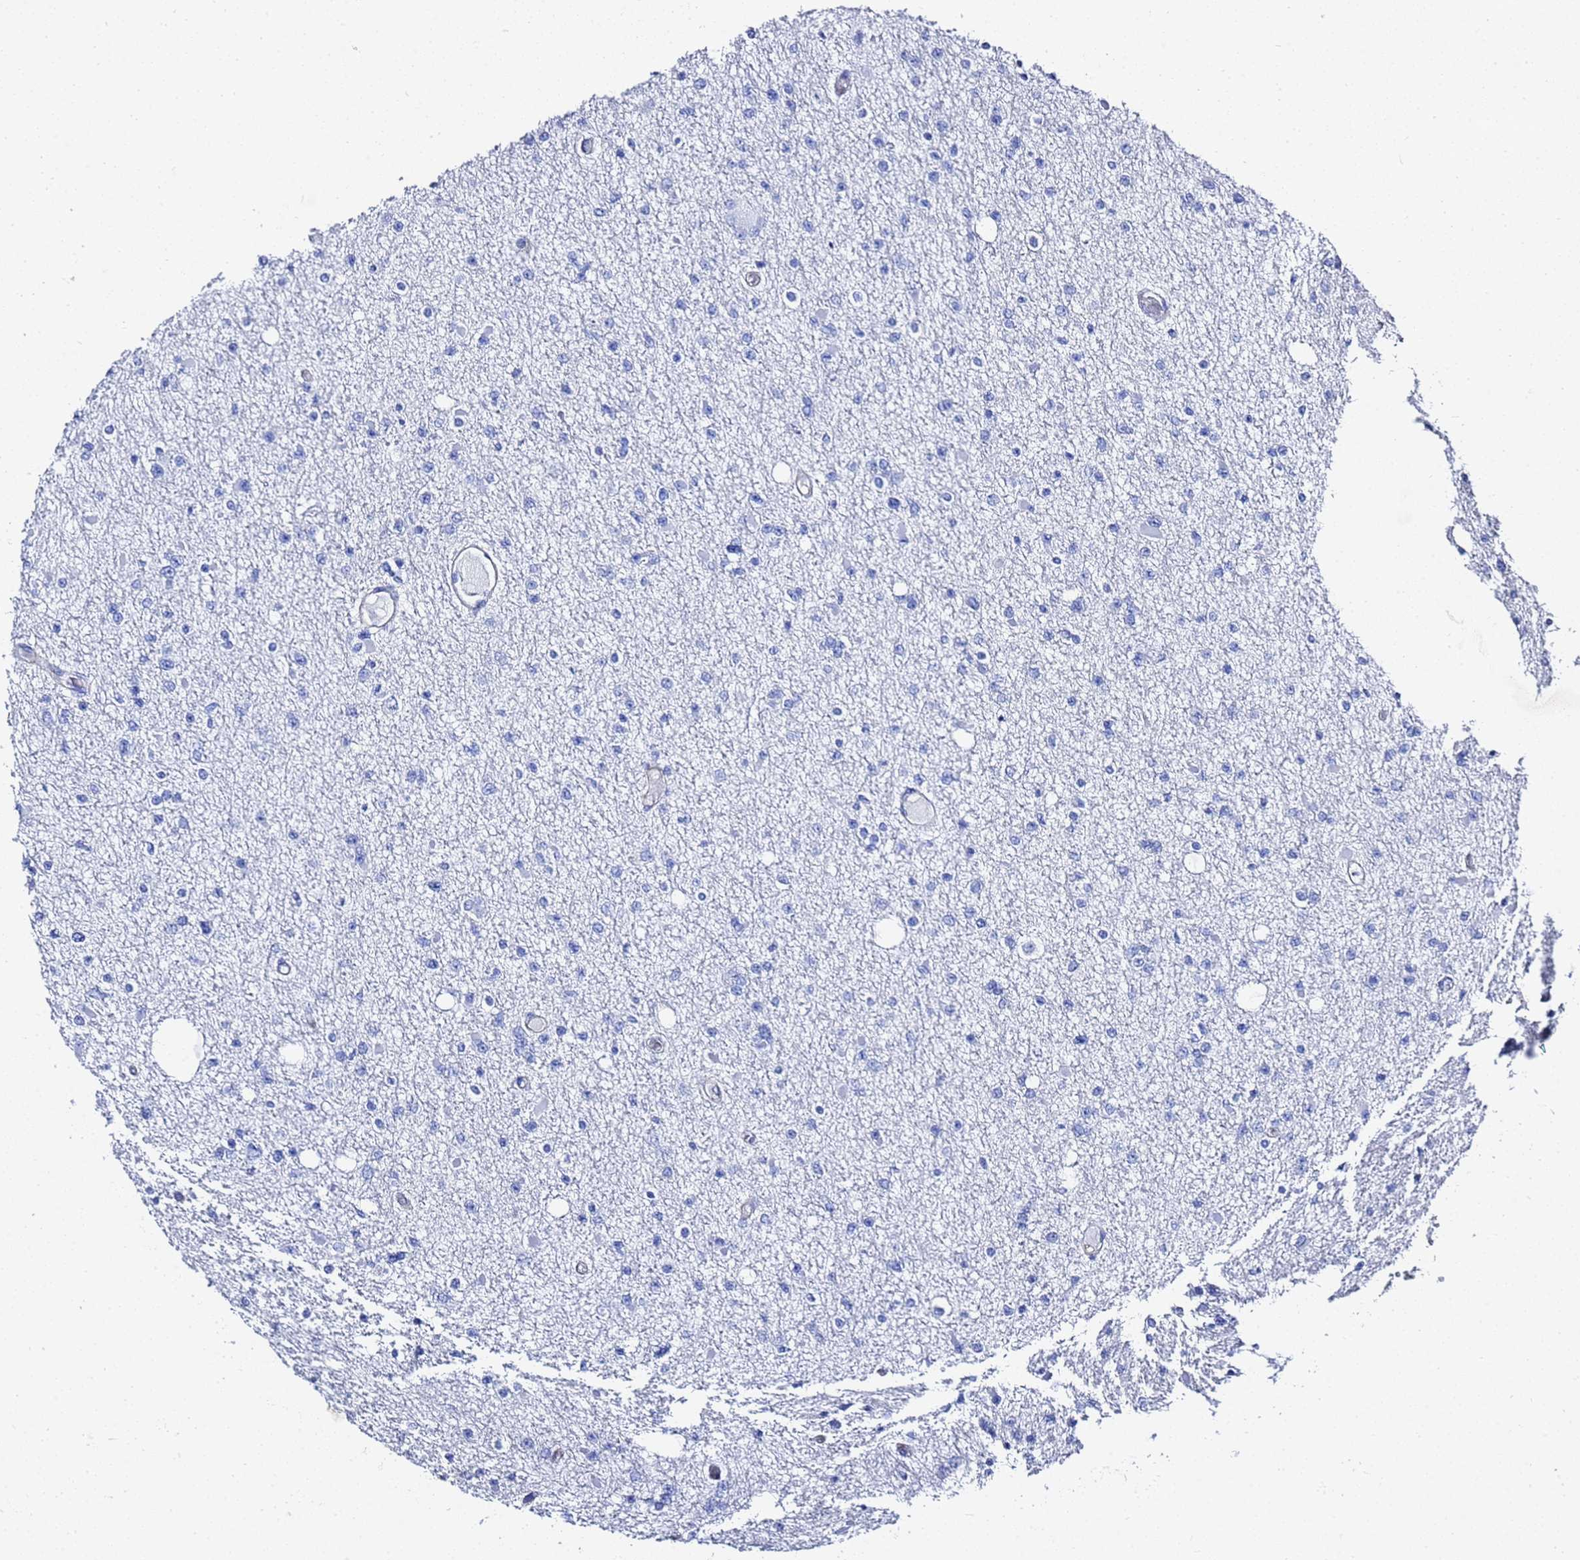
{"staining": {"intensity": "negative", "quantity": "none", "location": "none"}, "tissue": "glioma", "cell_type": "Tumor cells", "image_type": "cancer", "snomed": [{"axis": "morphology", "description": "Glioma, malignant, Low grade"}, {"axis": "topography", "description": "Brain"}], "caption": "Tumor cells show no significant expression in glioma. (Immunohistochemistry, brightfield microscopy, high magnification).", "gene": "GGT1", "patient": {"sex": "female", "age": 22}}